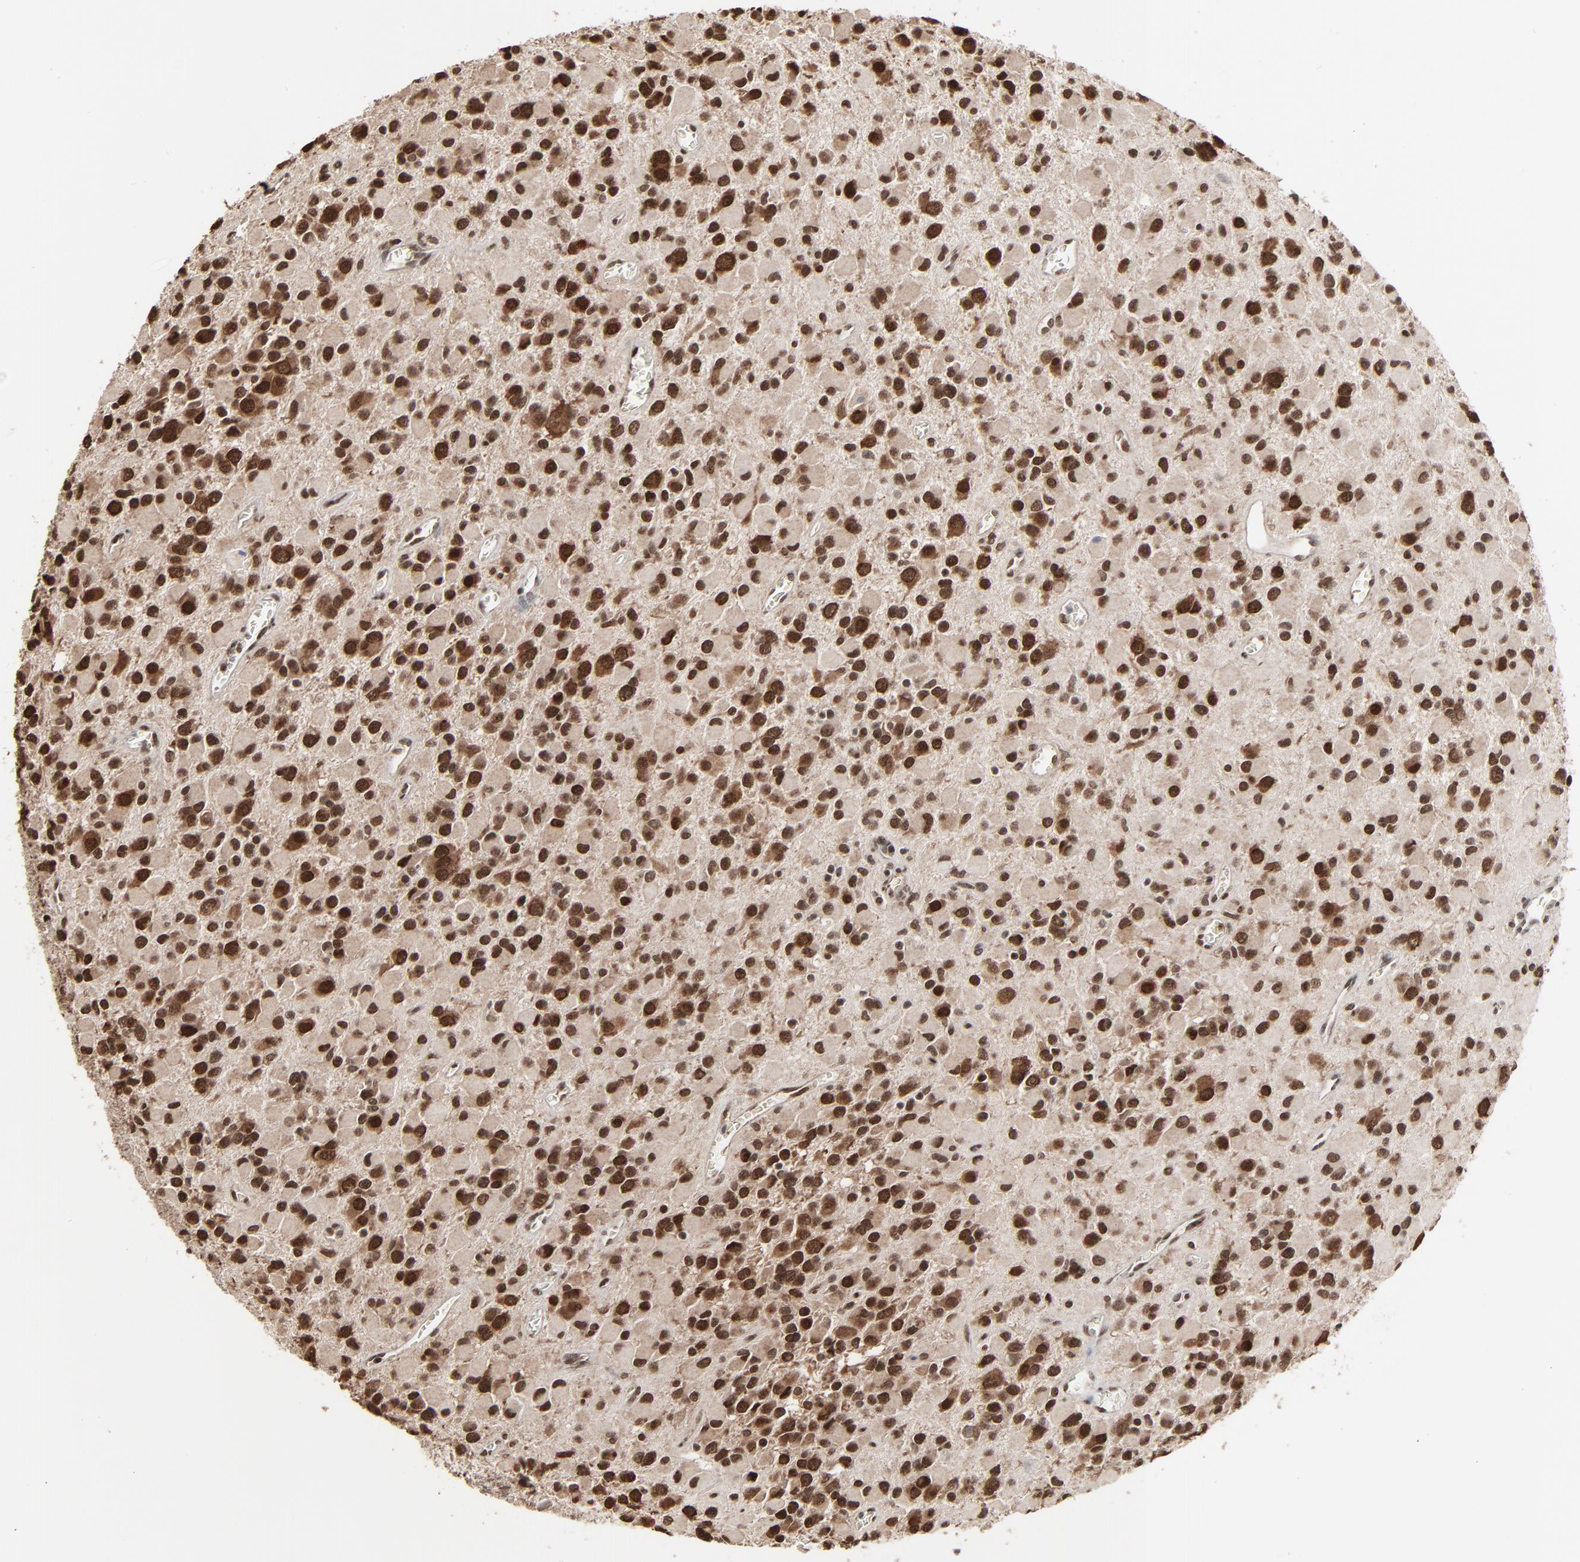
{"staining": {"intensity": "strong", "quantity": ">75%", "location": "cytoplasmic/membranous,nuclear"}, "tissue": "glioma", "cell_type": "Tumor cells", "image_type": "cancer", "snomed": [{"axis": "morphology", "description": "Glioma, malignant, Low grade"}, {"axis": "topography", "description": "Brain"}], "caption": "Human malignant low-grade glioma stained with a brown dye reveals strong cytoplasmic/membranous and nuclear positive staining in approximately >75% of tumor cells.", "gene": "MEIS2", "patient": {"sex": "male", "age": 42}}